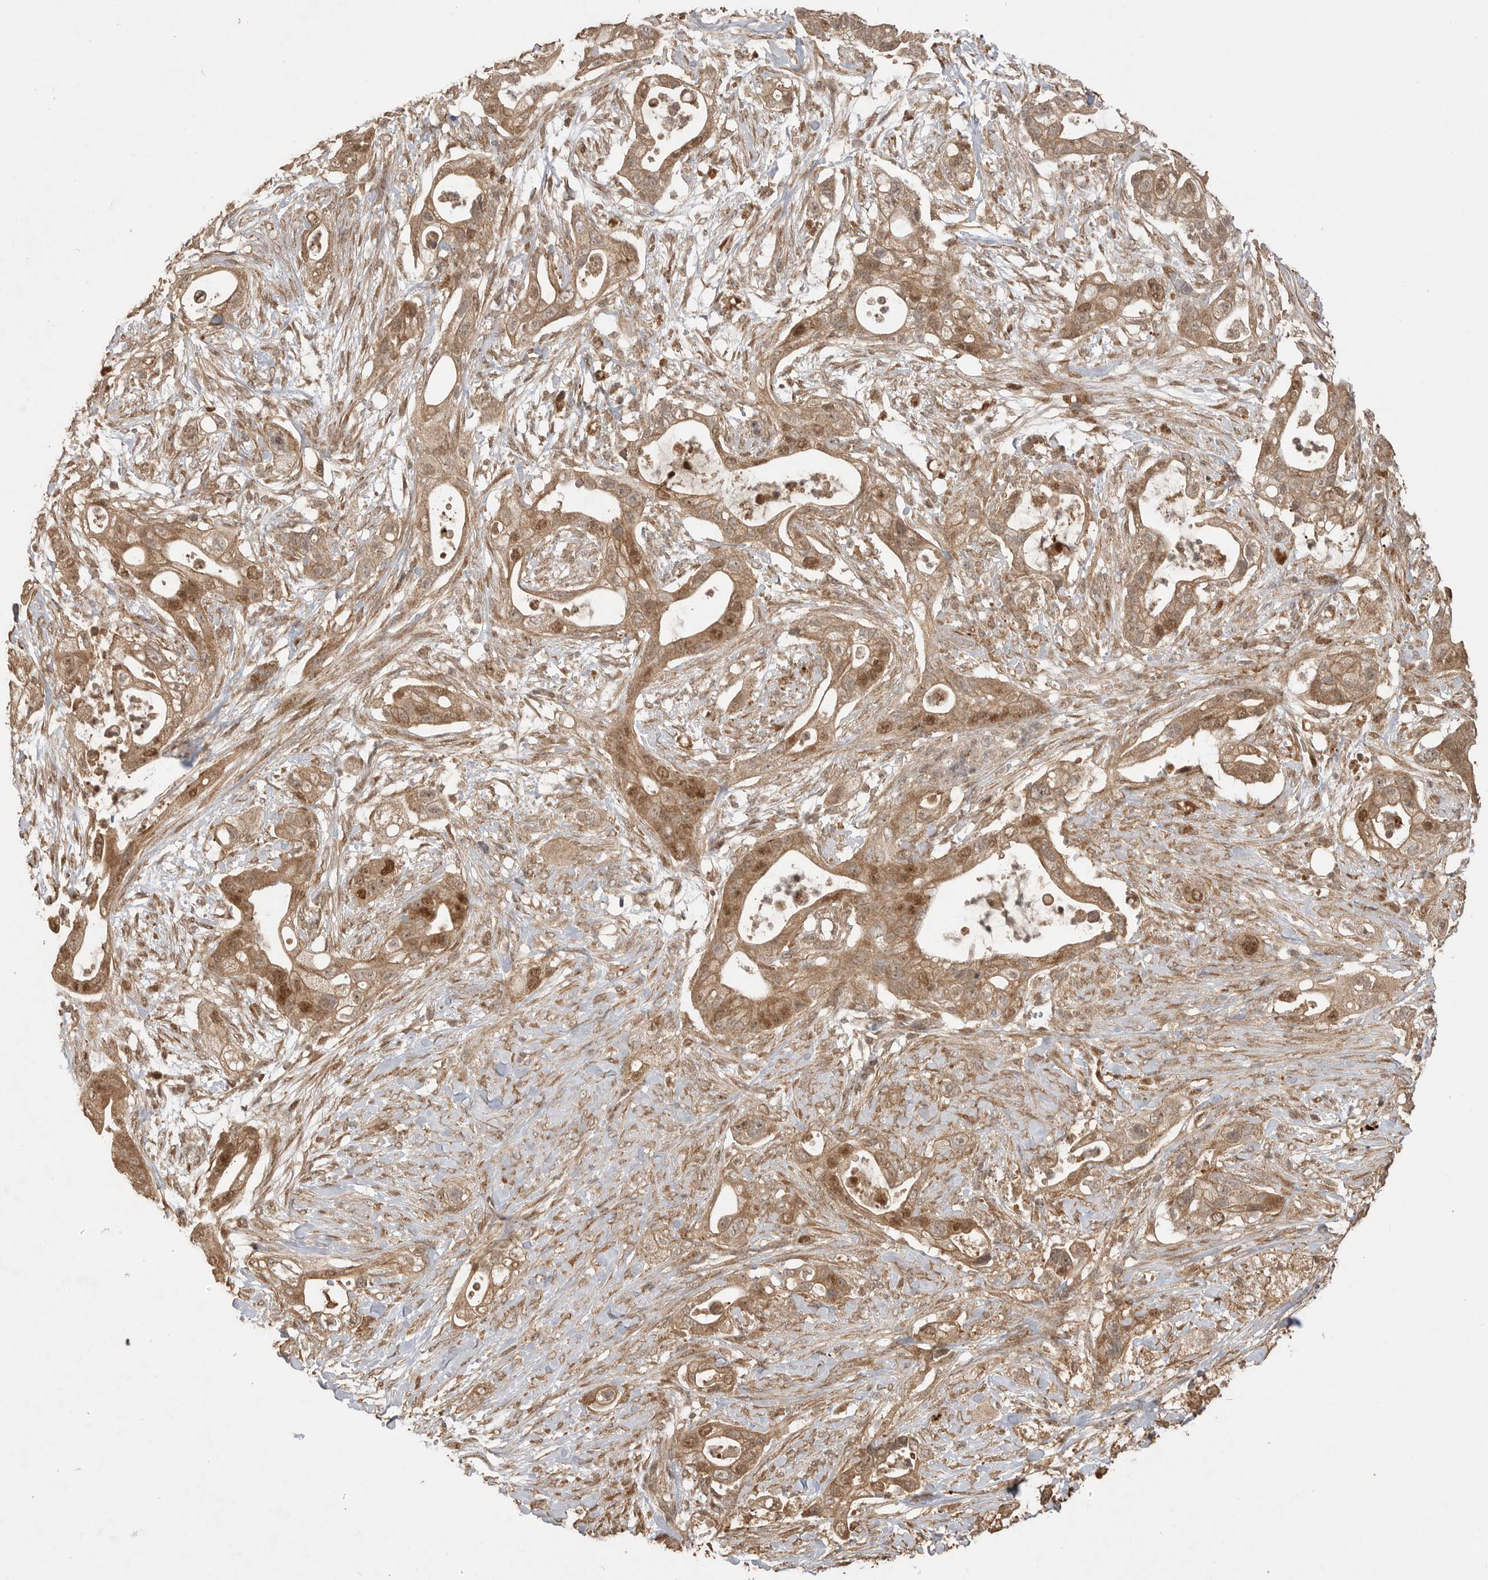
{"staining": {"intensity": "moderate", "quantity": ">75%", "location": "cytoplasmic/membranous,nuclear"}, "tissue": "pancreatic cancer", "cell_type": "Tumor cells", "image_type": "cancer", "snomed": [{"axis": "morphology", "description": "Adenocarcinoma, NOS"}, {"axis": "topography", "description": "Pancreas"}], "caption": "An immunohistochemistry (IHC) micrograph of neoplastic tissue is shown. Protein staining in brown labels moderate cytoplasmic/membranous and nuclear positivity in pancreatic adenocarcinoma within tumor cells.", "gene": "BOC", "patient": {"sex": "male", "age": 53}}